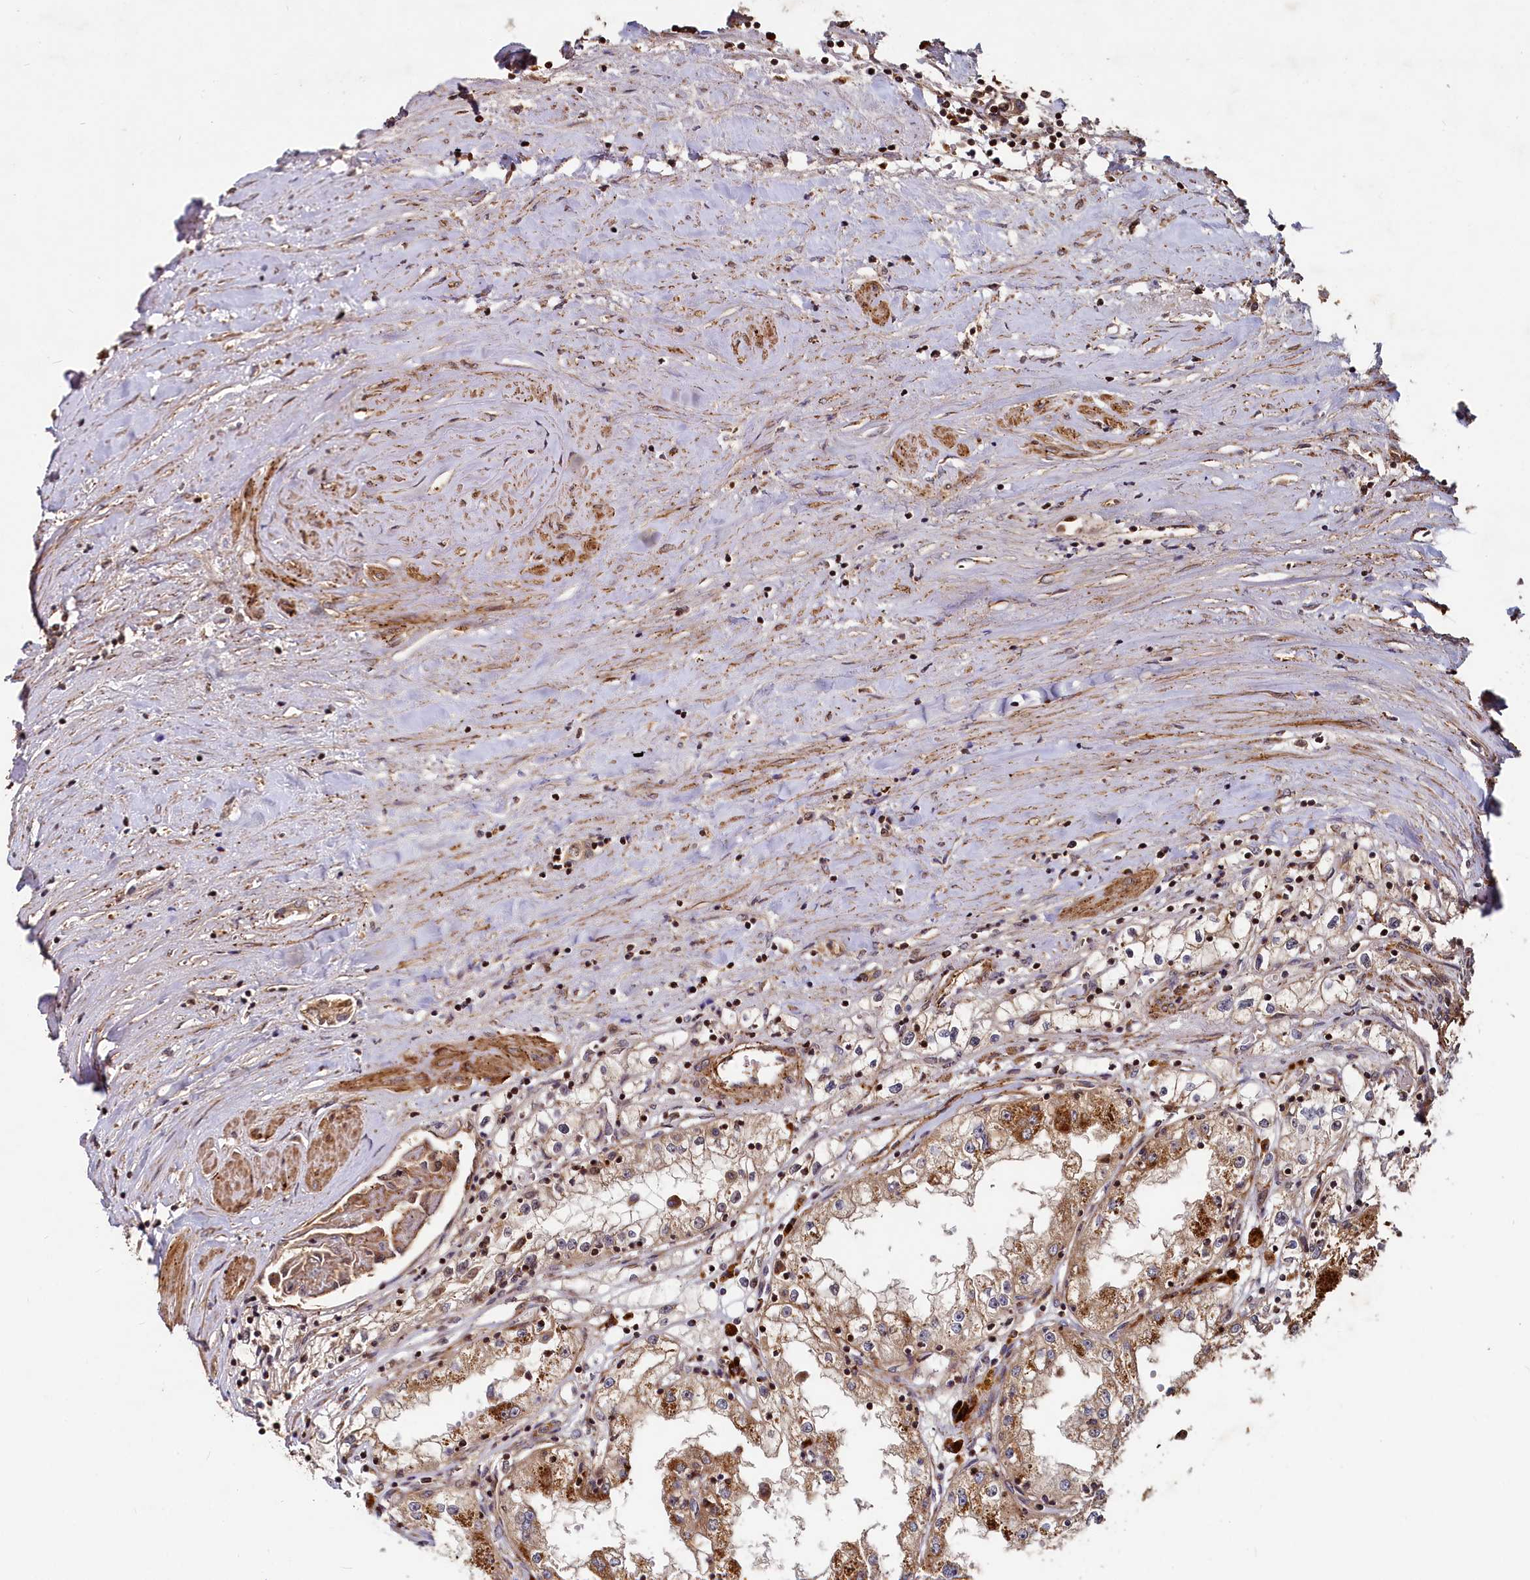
{"staining": {"intensity": "moderate", "quantity": "25%-75%", "location": "cytoplasmic/membranous"}, "tissue": "renal cancer", "cell_type": "Tumor cells", "image_type": "cancer", "snomed": [{"axis": "morphology", "description": "Adenocarcinoma, NOS"}, {"axis": "topography", "description": "Kidney"}], "caption": "Immunohistochemistry (IHC) staining of renal adenocarcinoma, which reveals medium levels of moderate cytoplasmic/membranous positivity in about 25%-75% of tumor cells indicating moderate cytoplasmic/membranous protein staining. The staining was performed using DAB (3,3'-diaminobenzidine) (brown) for protein detection and nuclei were counterstained in hematoxylin (blue).", "gene": "TRIM23", "patient": {"sex": "male", "age": 56}}